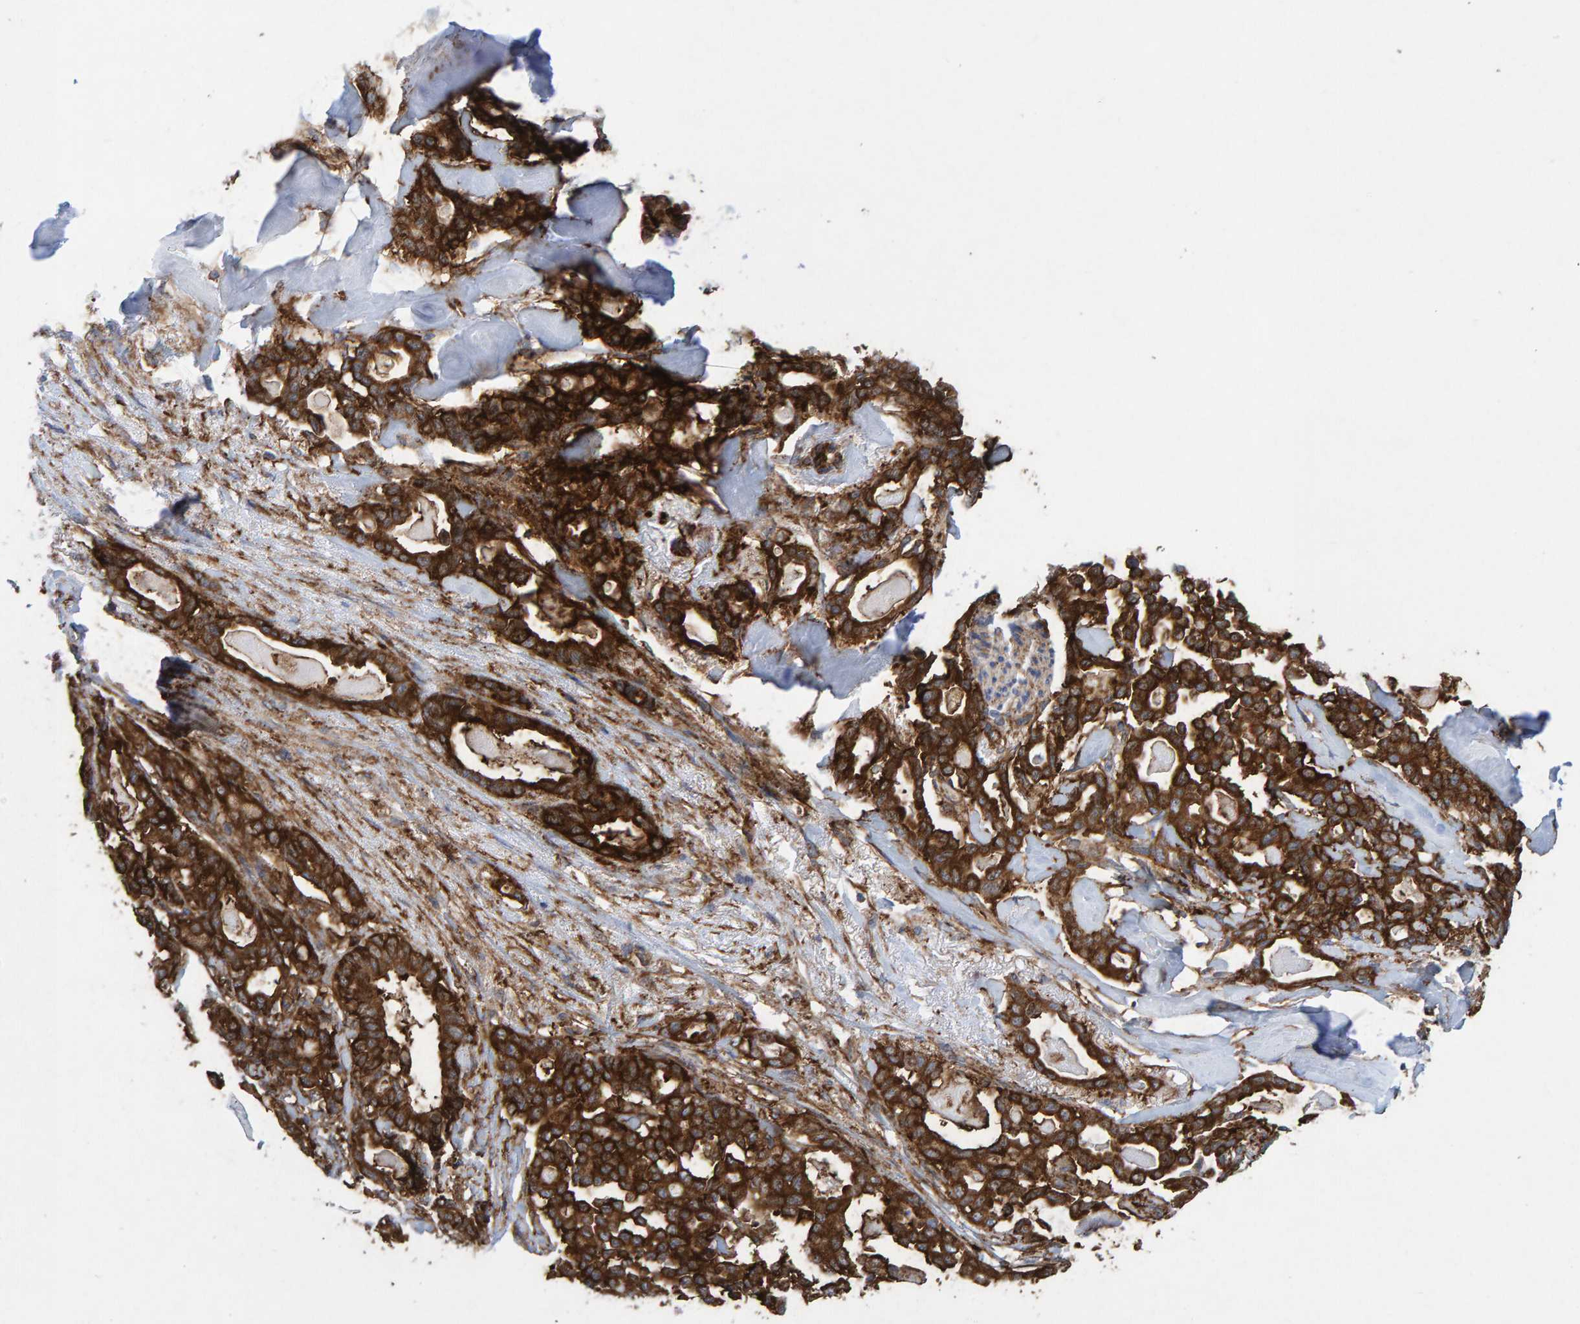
{"staining": {"intensity": "strong", "quantity": ">75%", "location": "cytoplasmic/membranous"}, "tissue": "pancreatic cancer", "cell_type": "Tumor cells", "image_type": "cancer", "snomed": [{"axis": "morphology", "description": "Adenocarcinoma, NOS"}, {"axis": "topography", "description": "Pancreas"}], "caption": "About >75% of tumor cells in human pancreatic adenocarcinoma reveal strong cytoplasmic/membranous protein staining as visualized by brown immunohistochemical staining.", "gene": "MVP", "patient": {"sex": "male", "age": 63}}